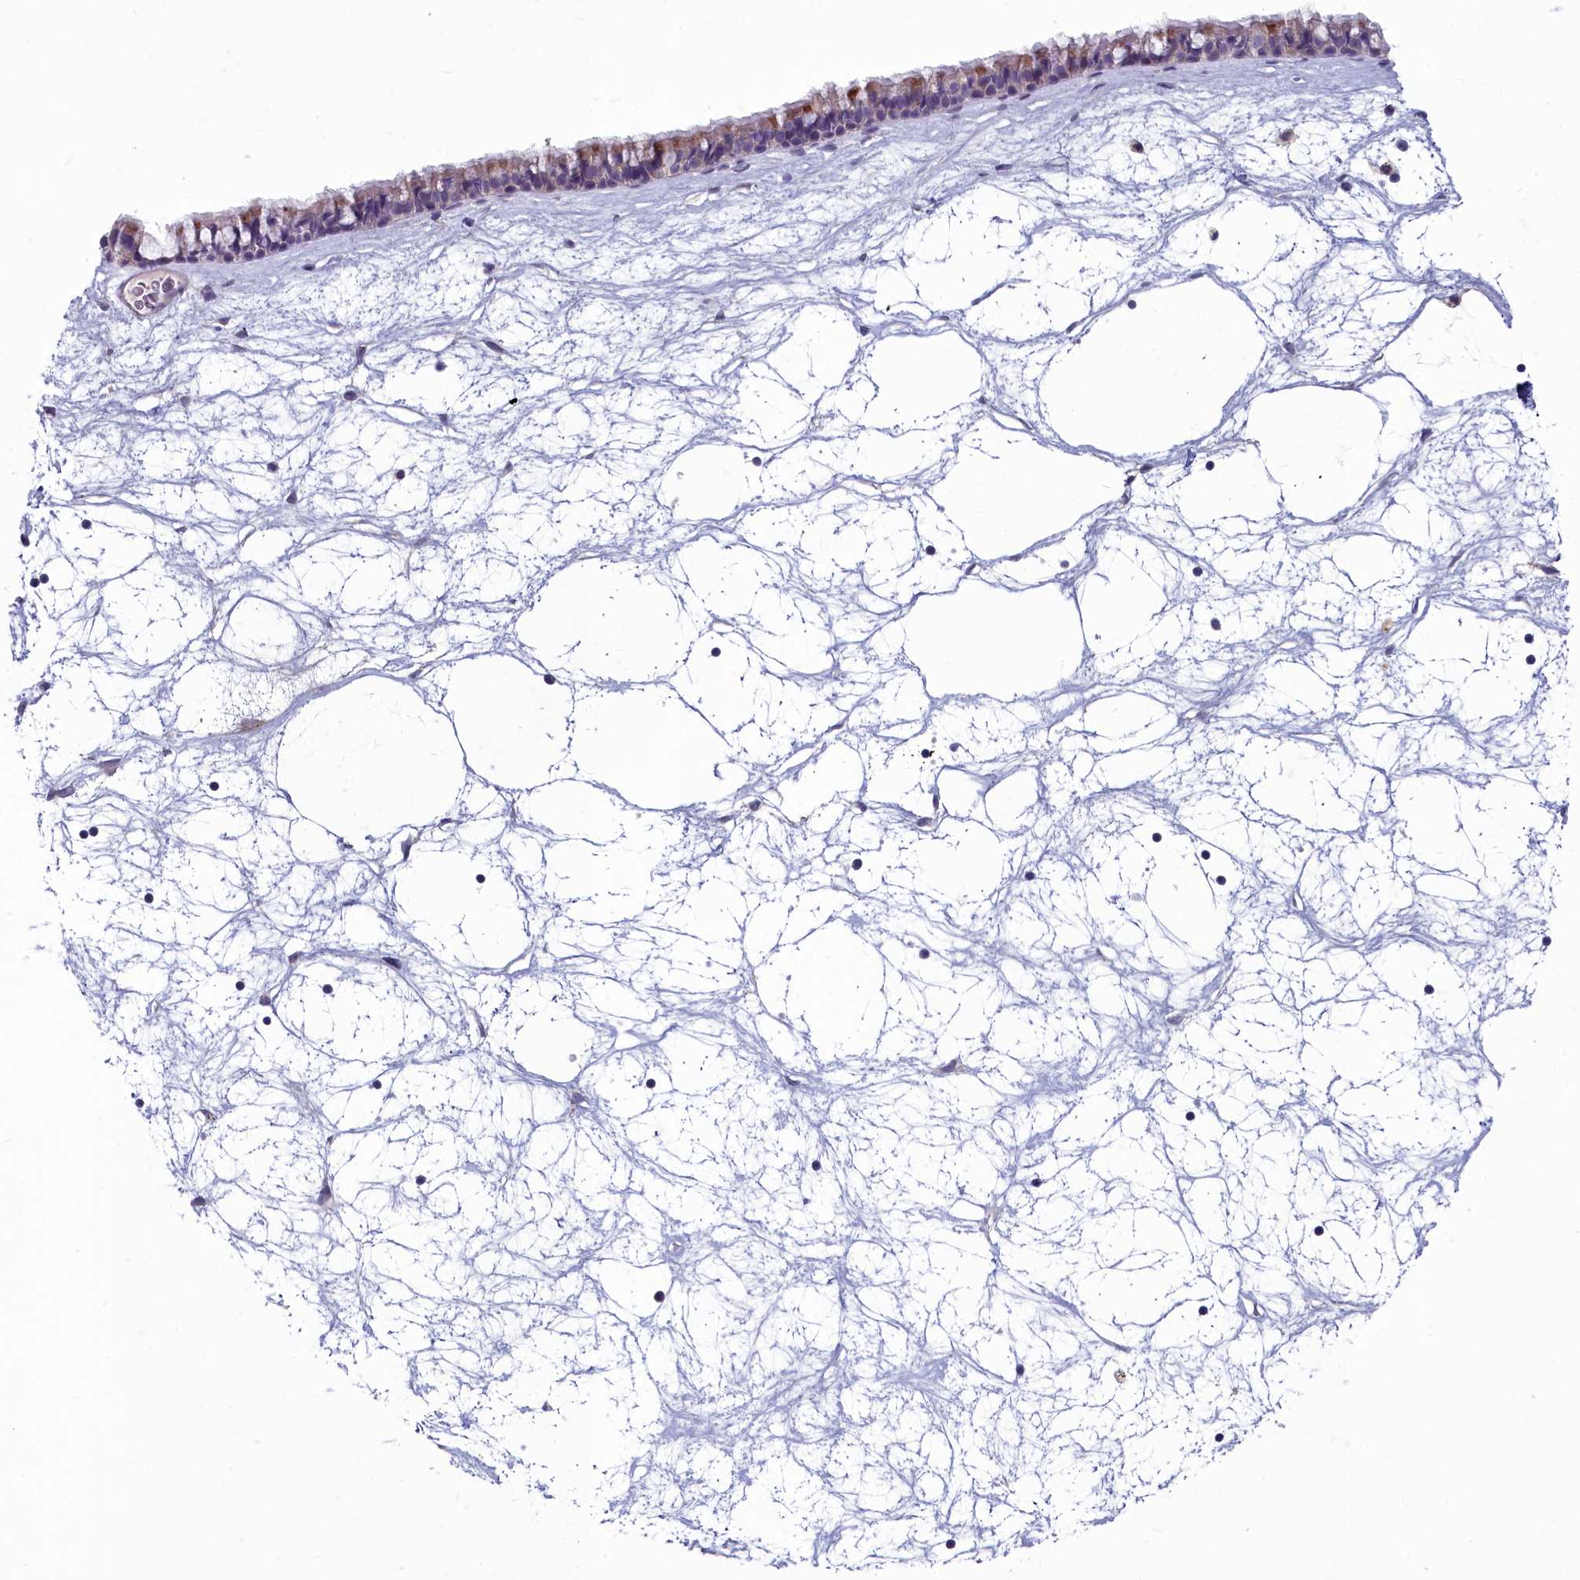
{"staining": {"intensity": "moderate", "quantity": "<25%", "location": "cytoplasmic/membranous"}, "tissue": "nasopharynx", "cell_type": "Respiratory epithelial cells", "image_type": "normal", "snomed": [{"axis": "morphology", "description": "Normal tissue, NOS"}, {"axis": "topography", "description": "Nasopharynx"}], "caption": "Immunohistochemical staining of normal nasopharynx shows moderate cytoplasmic/membranous protein staining in about <25% of respiratory epithelial cells. The staining was performed using DAB to visualize the protein expression in brown, while the nuclei were stained in blue with hematoxylin (Magnification: 20x).", "gene": "INSYN2A", "patient": {"sex": "male", "age": 64}}